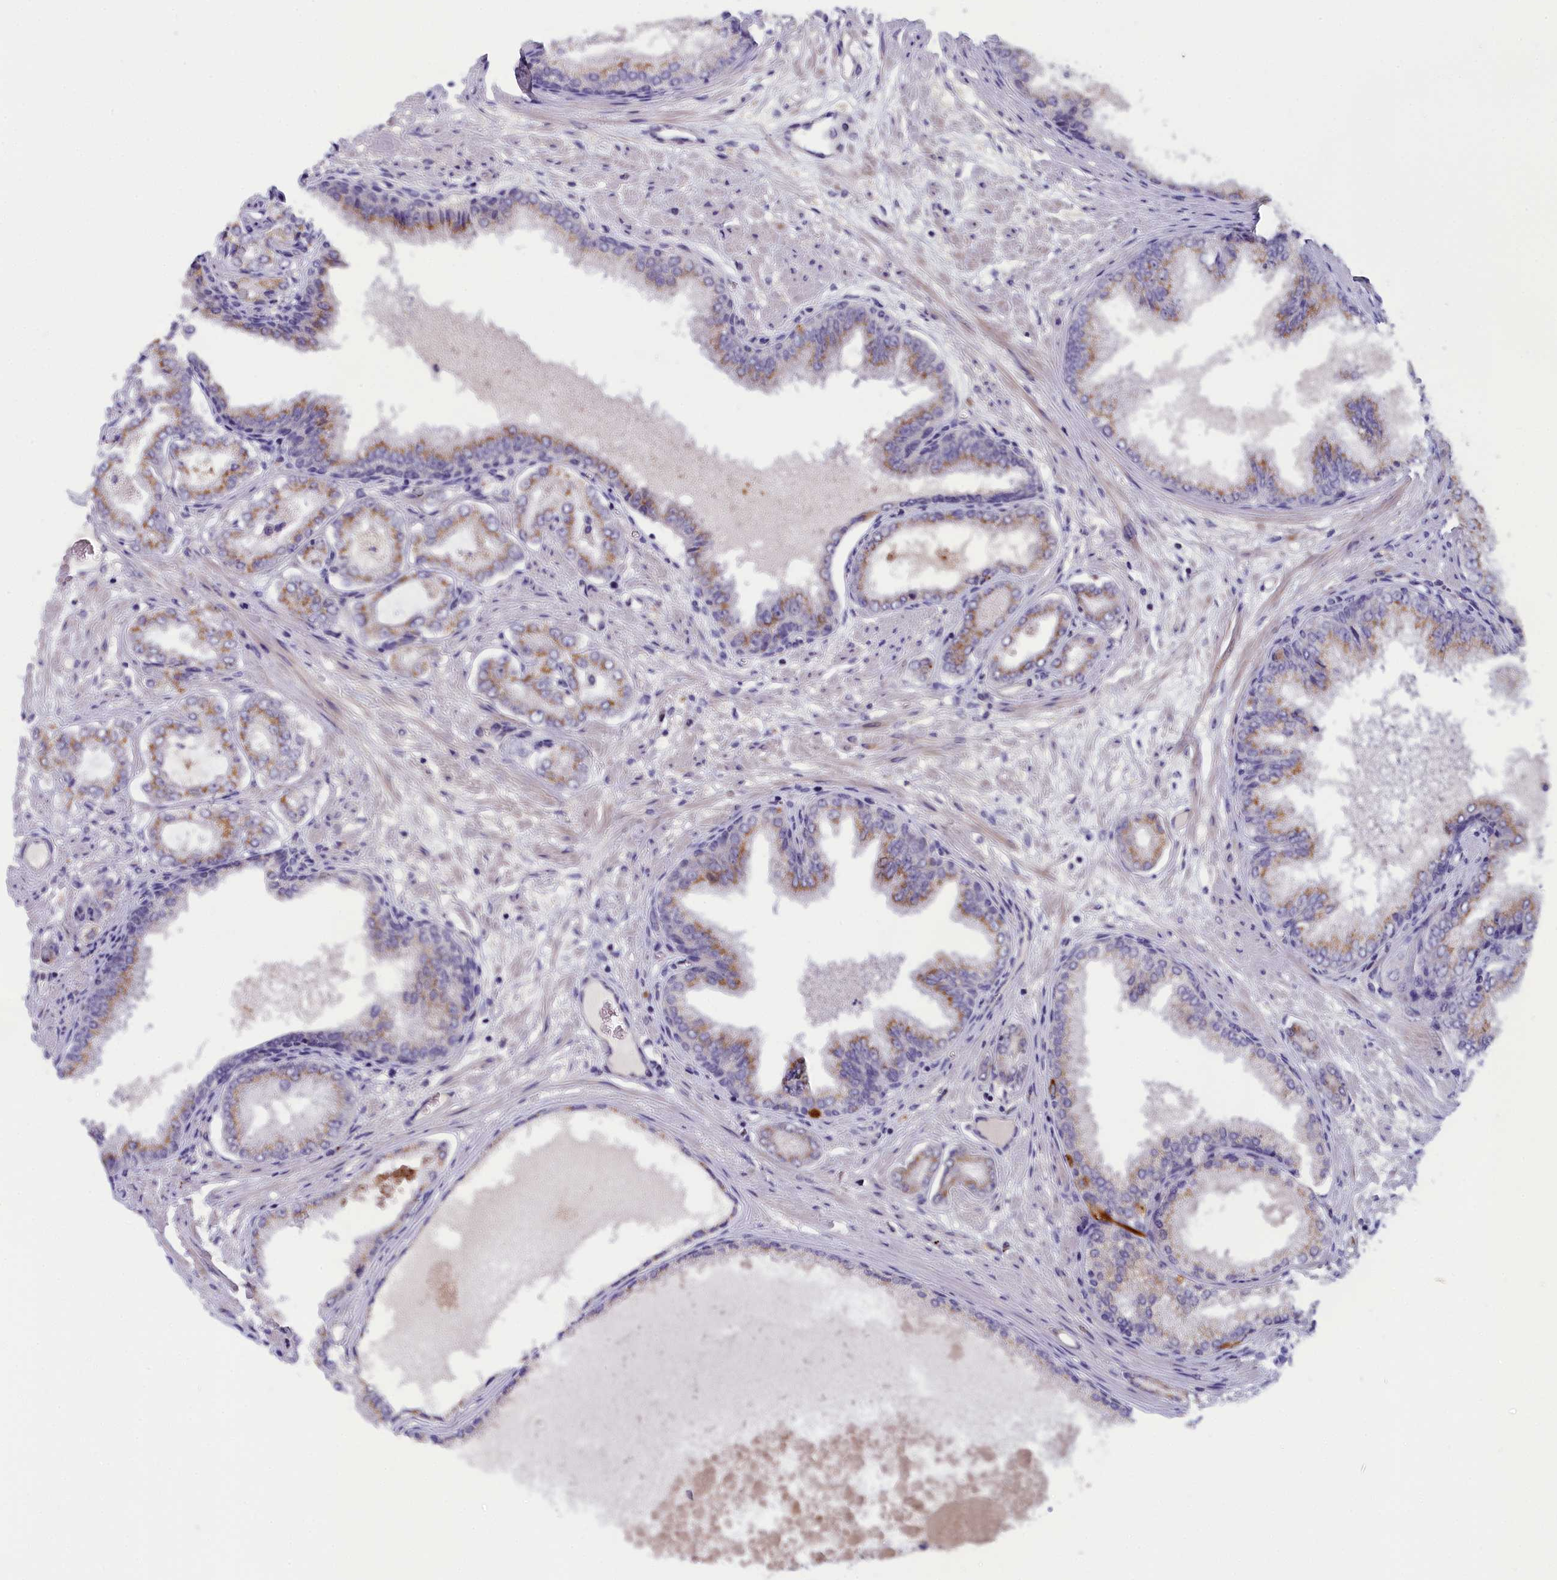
{"staining": {"intensity": "moderate", "quantity": ">75%", "location": "cytoplasmic/membranous"}, "tissue": "prostate cancer", "cell_type": "Tumor cells", "image_type": "cancer", "snomed": [{"axis": "morphology", "description": "Adenocarcinoma, Low grade"}, {"axis": "topography", "description": "Prostate"}], "caption": "DAB immunohistochemical staining of human adenocarcinoma (low-grade) (prostate) exhibits moderate cytoplasmic/membranous protein positivity in about >75% of tumor cells.", "gene": "IGFALS", "patient": {"sex": "male", "age": 63}}